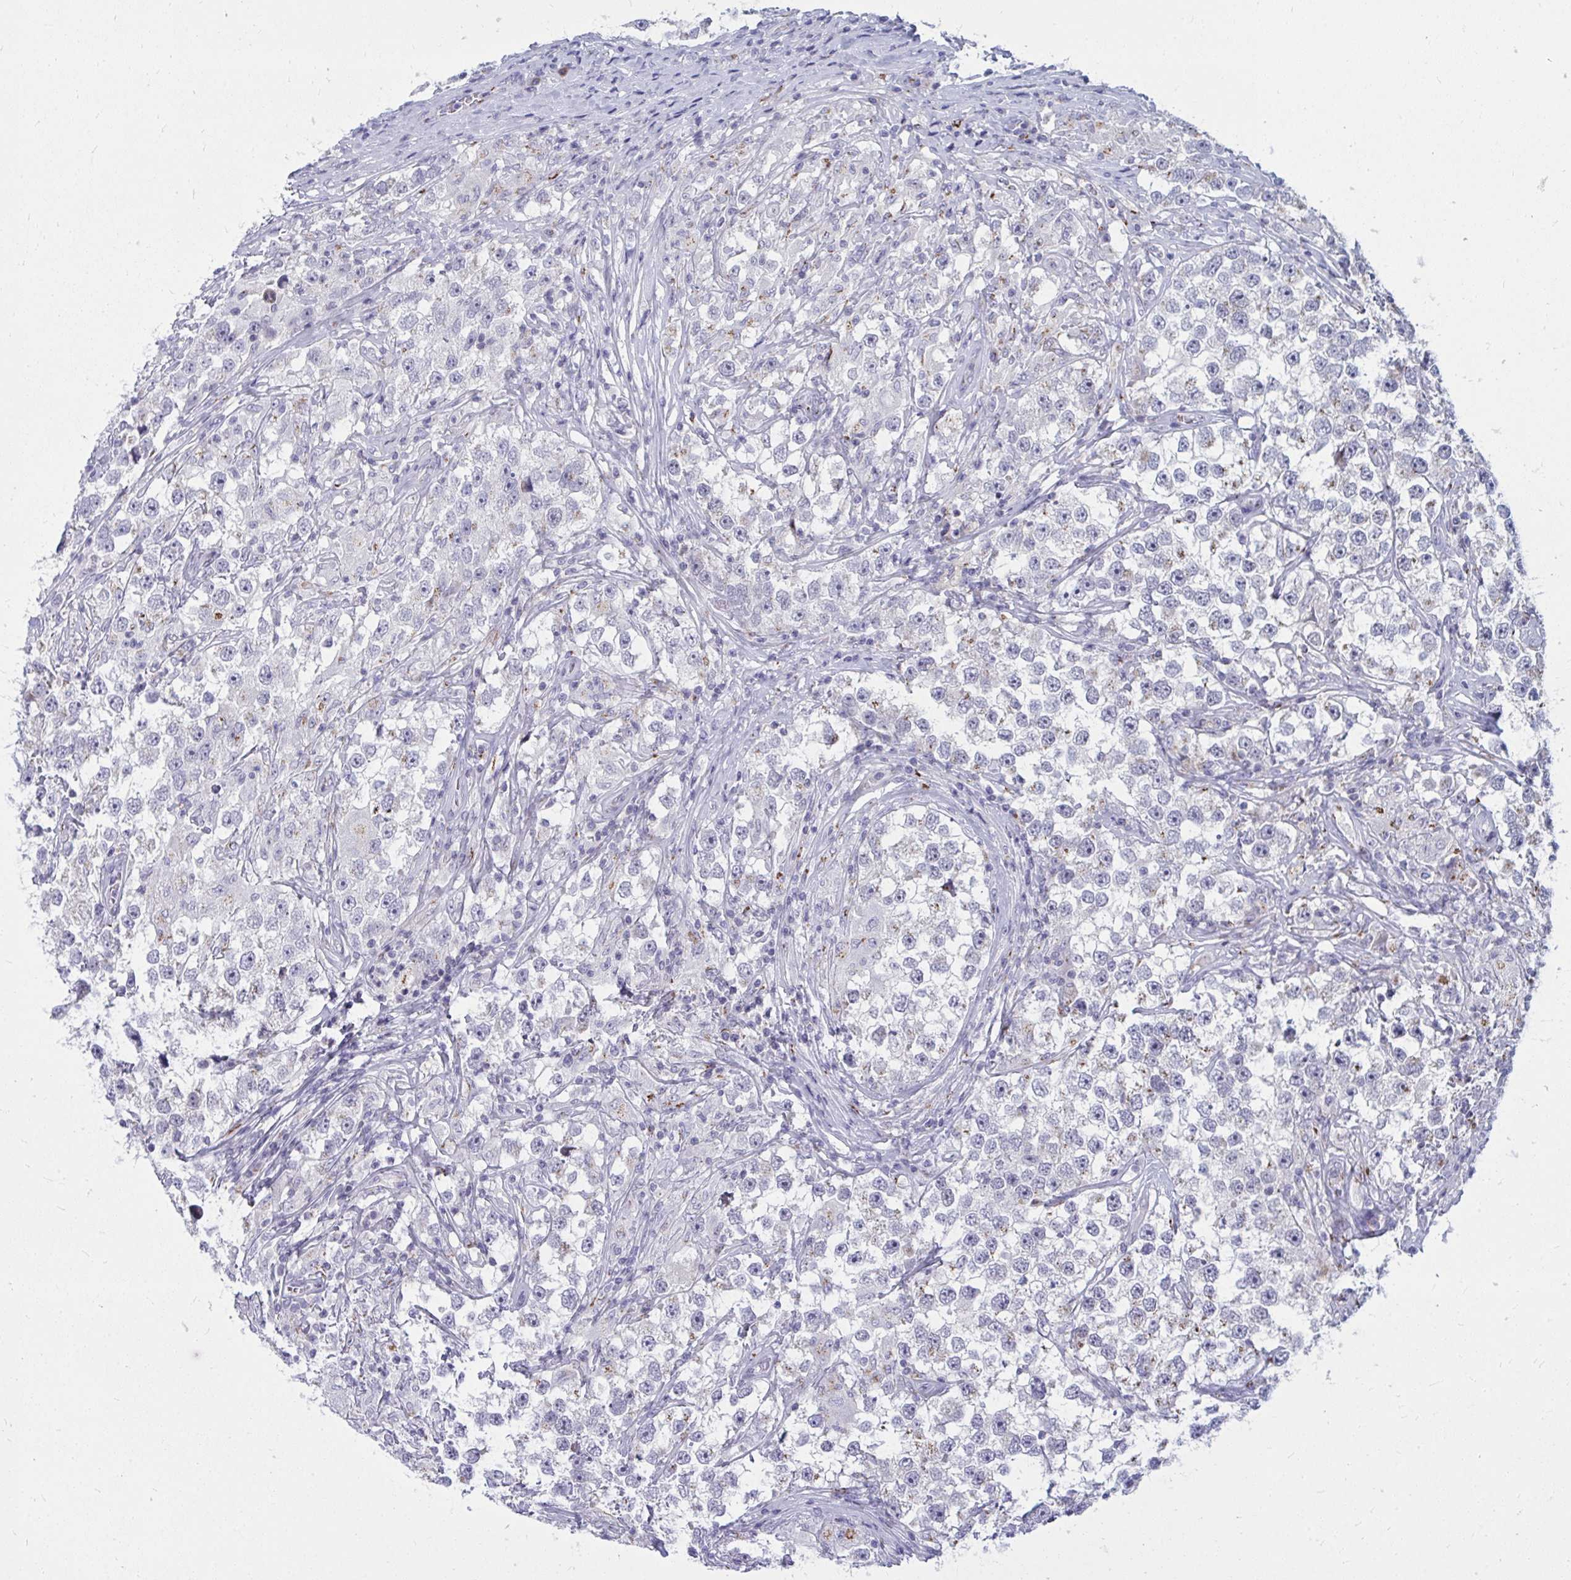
{"staining": {"intensity": "negative", "quantity": "none", "location": "none"}, "tissue": "testis cancer", "cell_type": "Tumor cells", "image_type": "cancer", "snomed": [{"axis": "morphology", "description": "Seminoma, NOS"}, {"axis": "topography", "description": "Testis"}], "caption": "Tumor cells show no significant expression in seminoma (testis).", "gene": "DTX4", "patient": {"sex": "male", "age": 46}}